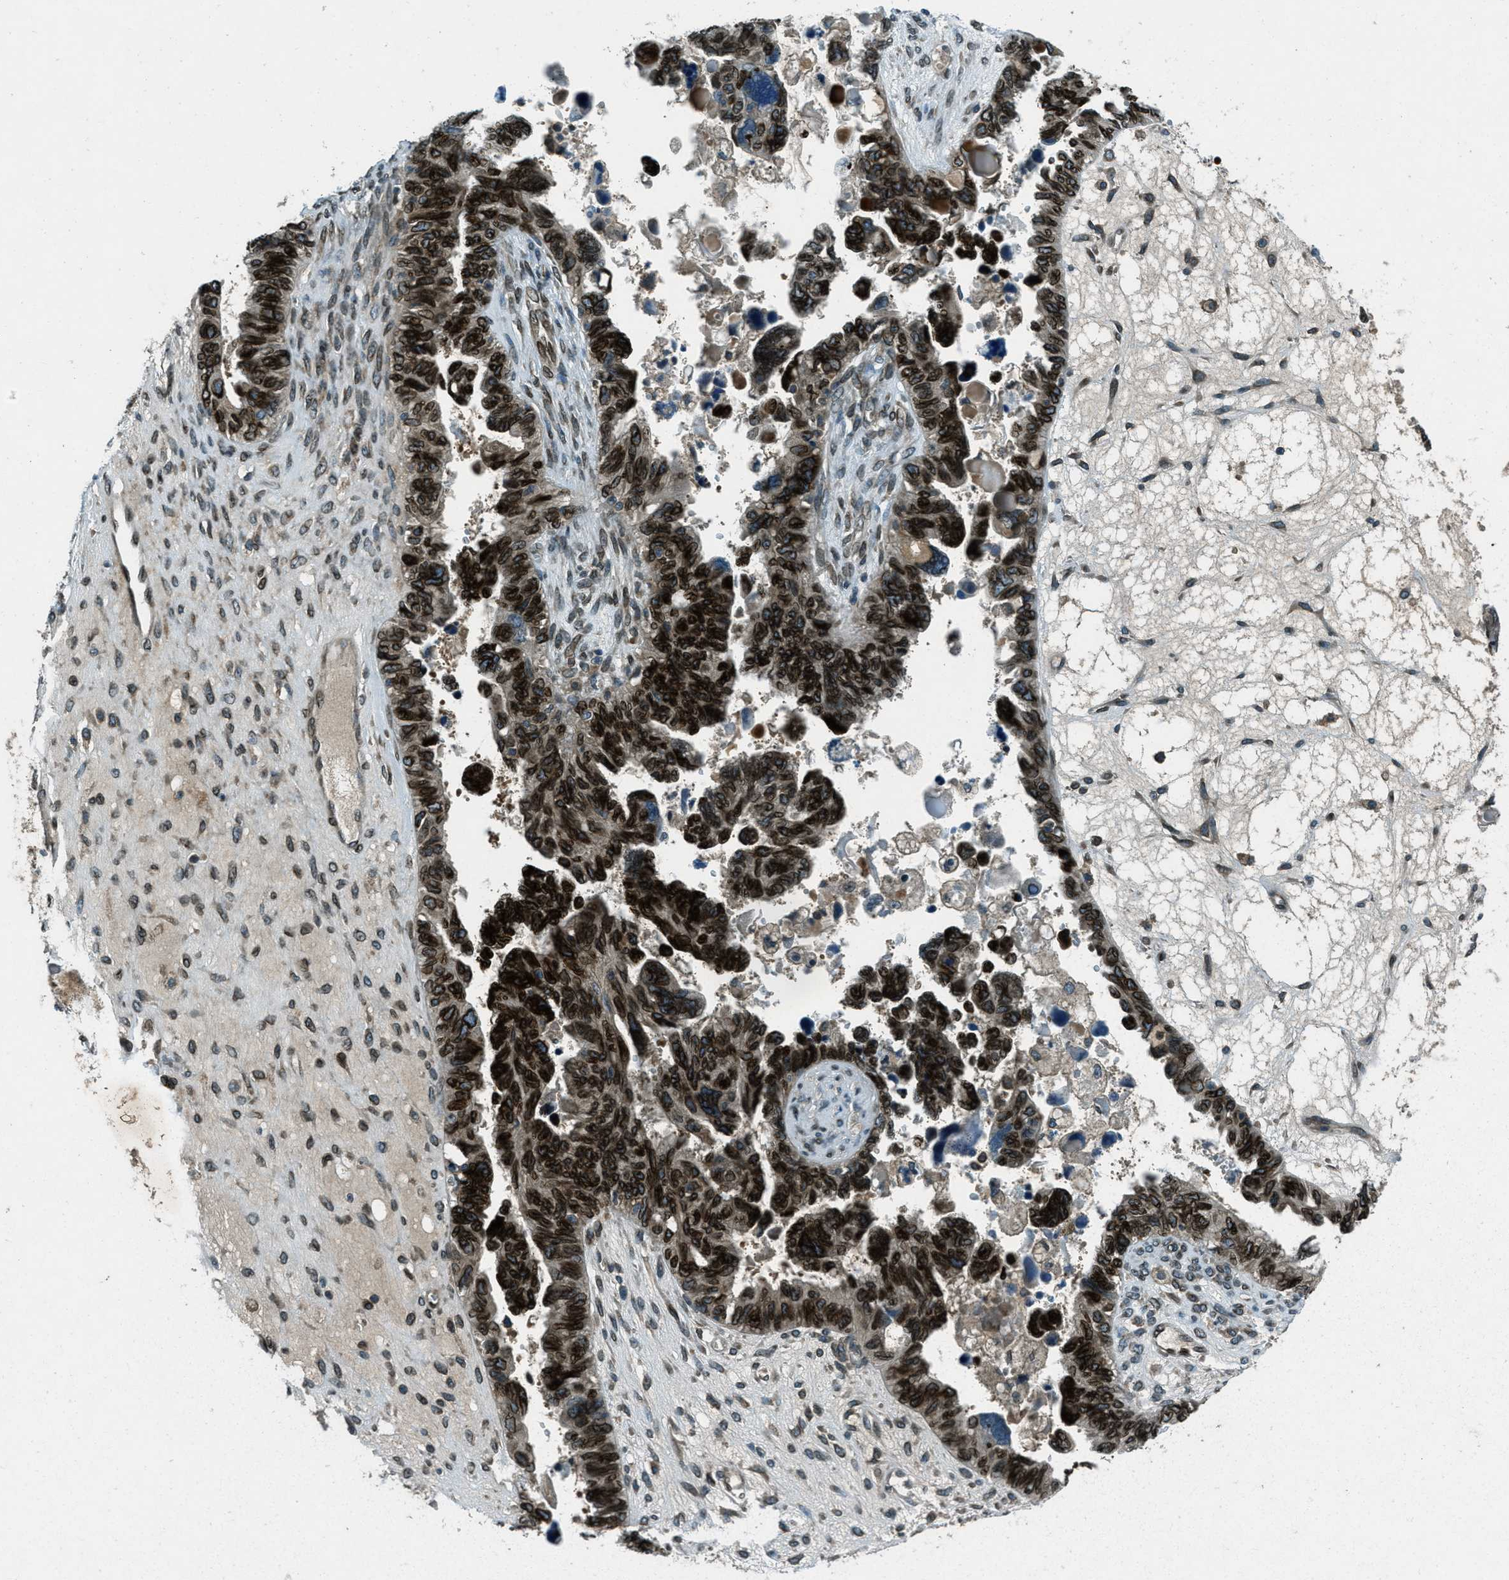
{"staining": {"intensity": "strong", "quantity": ">75%", "location": "cytoplasmic/membranous,nuclear"}, "tissue": "ovarian cancer", "cell_type": "Tumor cells", "image_type": "cancer", "snomed": [{"axis": "morphology", "description": "Cystadenocarcinoma, serous, NOS"}, {"axis": "topography", "description": "Ovary"}], "caption": "Ovarian cancer tissue shows strong cytoplasmic/membranous and nuclear positivity in approximately >75% of tumor cells, visualized by immunohistochemistry. (DAB (3,3'-diaminobenzidine) IHC, brown staining for protein, blue staining for nuclei).", "gene": "LEMD2", "patient": {"sex": "female", "age": 79}}